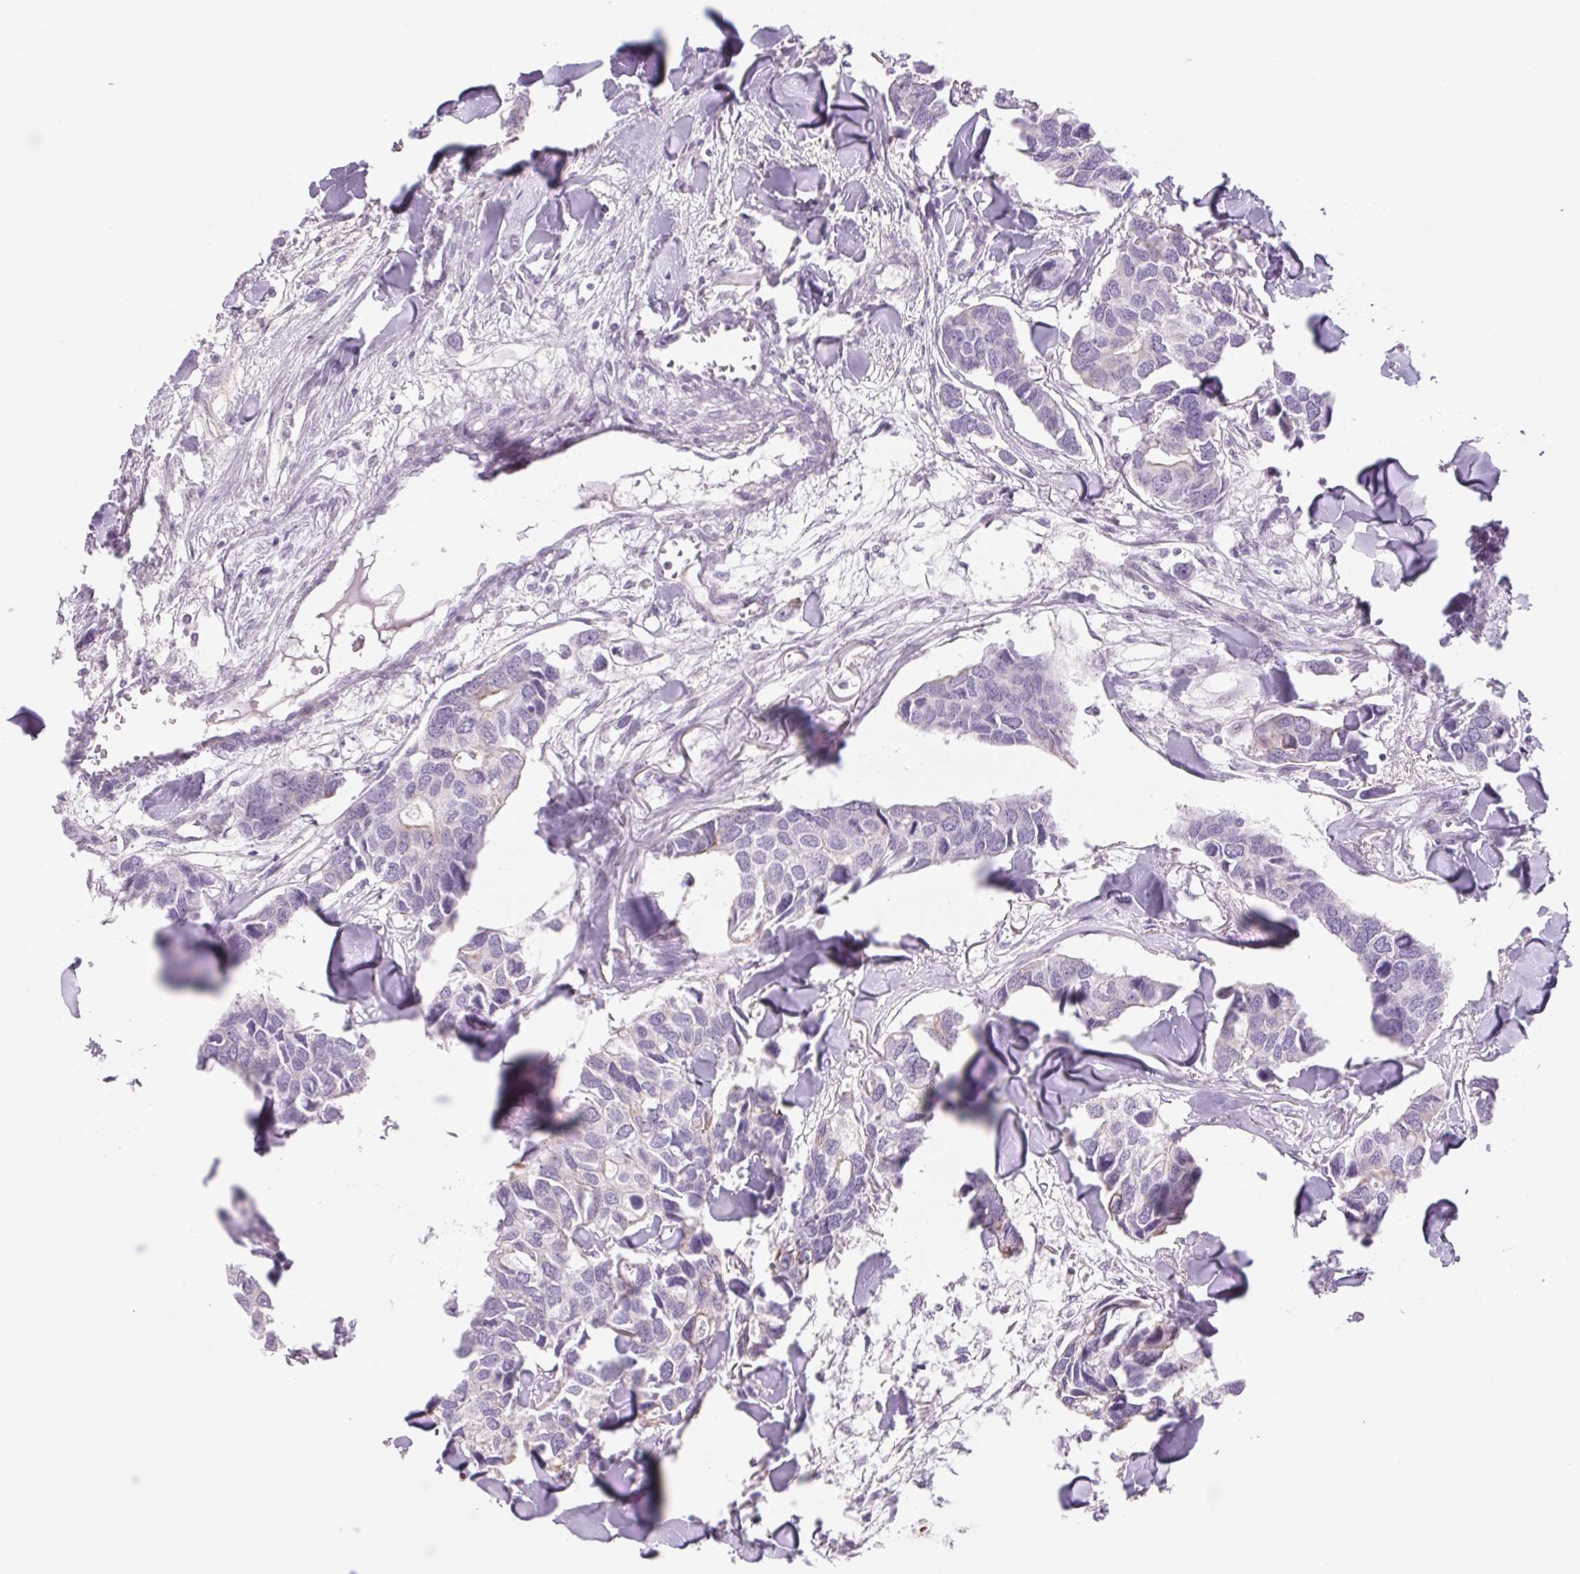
{"staining": {"intensity": "negative", "quantity": "none", "location": "none"}, "tissue": "breast cancer", "cell_type": "Tumor cells", "image_type": "cancer", "snomed": [{"axis": "morphology", "description": "Duct carcinoma"}, {"axis": "topography", "description": "Breast"}], "caption": "DAB (3,3'-diaminobenzidine) immunohistochemical staining of breast invasive ductal carcinoma reveals no significant staining in tumor cells.", "gene": "MS4A13", "patient": {"sex": "female", "age": 83}}